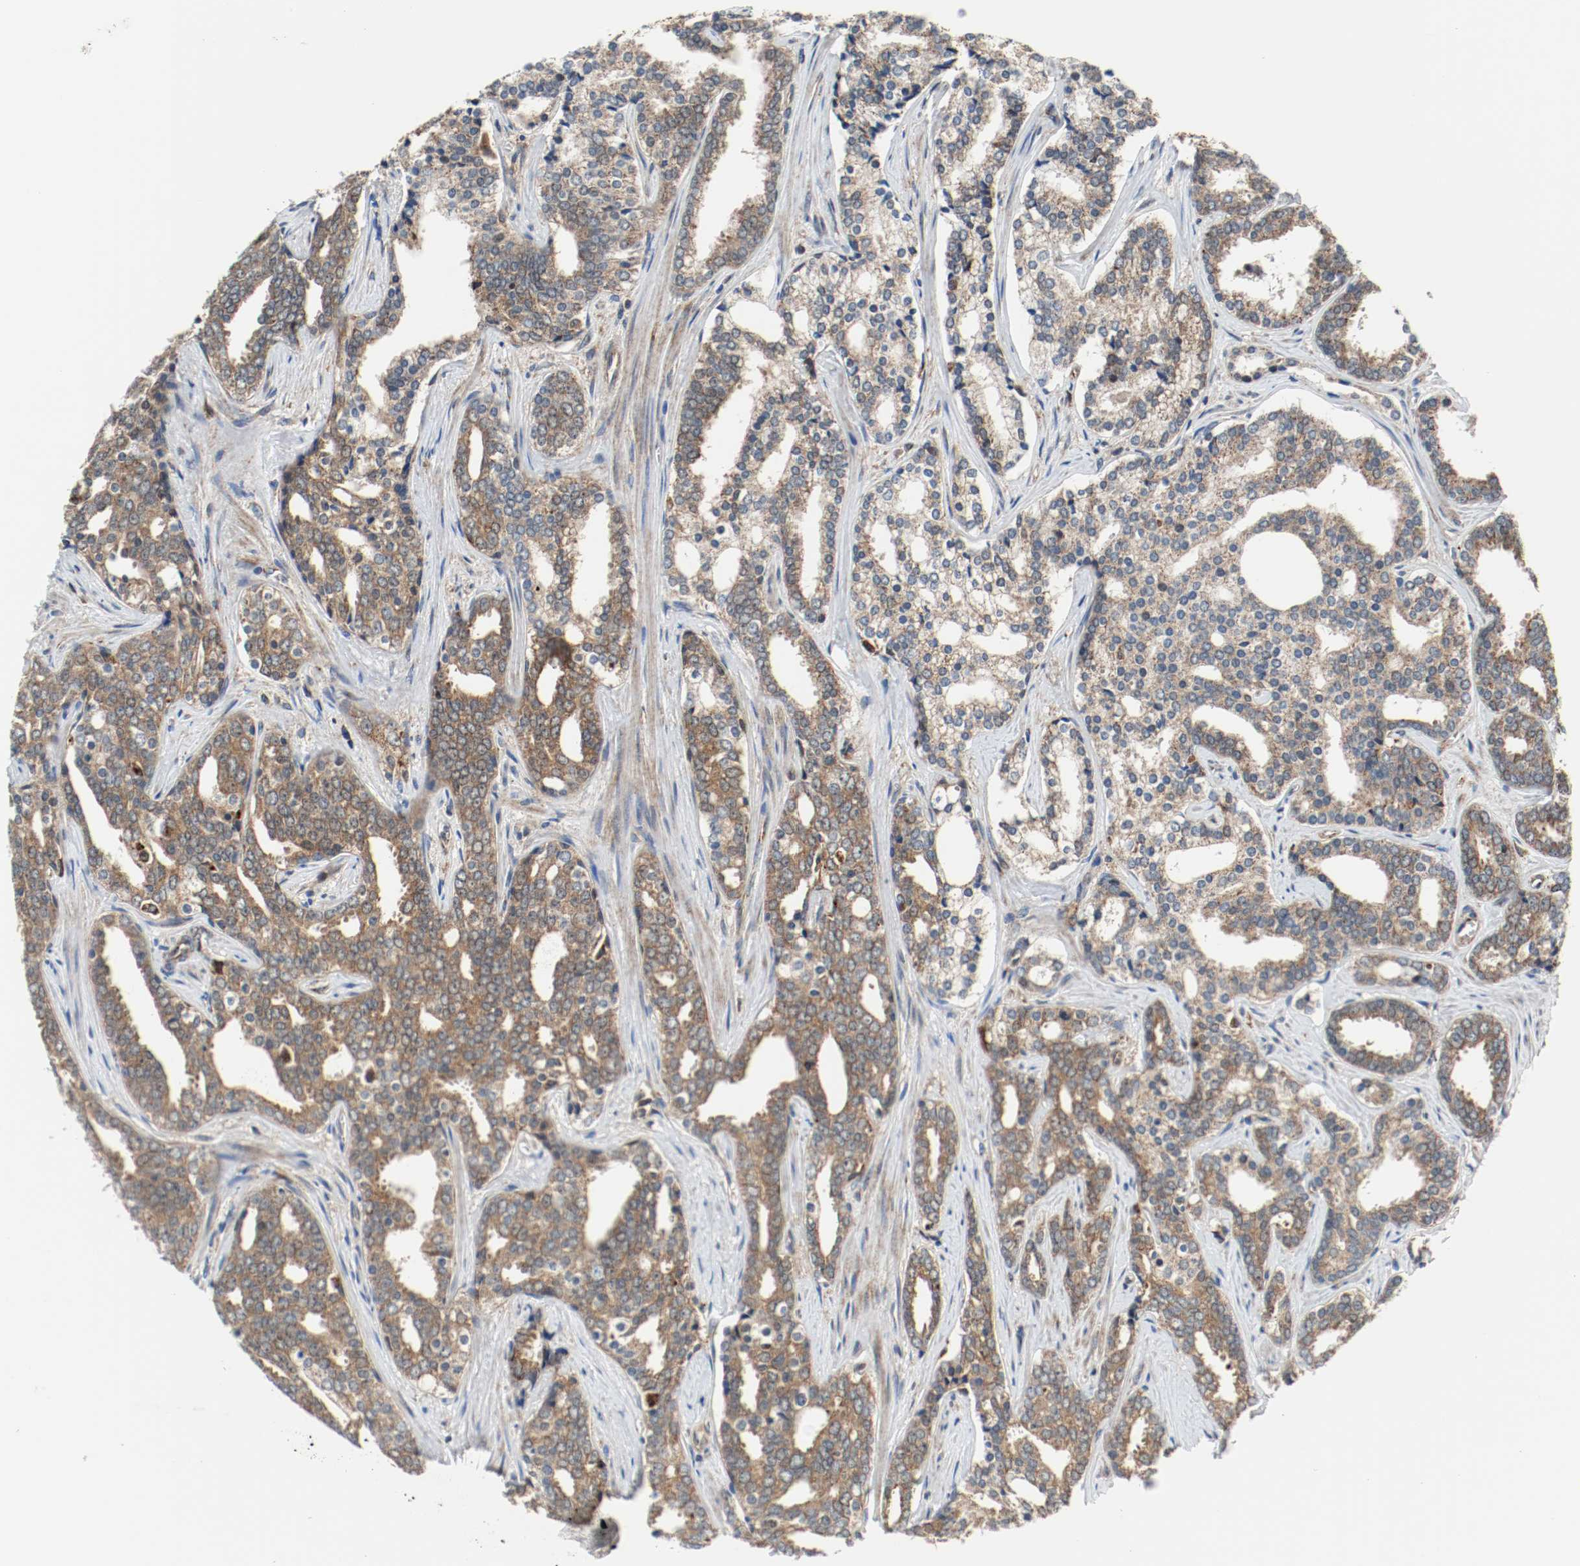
{"staining": {"intensity": "moderate", "quantity": ">75%", "location": "cytoplasmic/membranous"}, "tissue": "prostate cancer", "cell_type": "Tumor cells", "image_type": "cancer", "snomed": [{"axis": "morphology", "description": "Adenocarcinoma, High grade"}, {"axis": "topography", "description": "Prostate"}], "caption": "A photomicrograph of prostate cancer (high-grade adenocarcinoma) stained for a protein reveals moderate cytoplasmic/membranous brown staining in tumor cells.", "gene": "TXNRD1", "patient": {"sex": "male", "age": 67}}